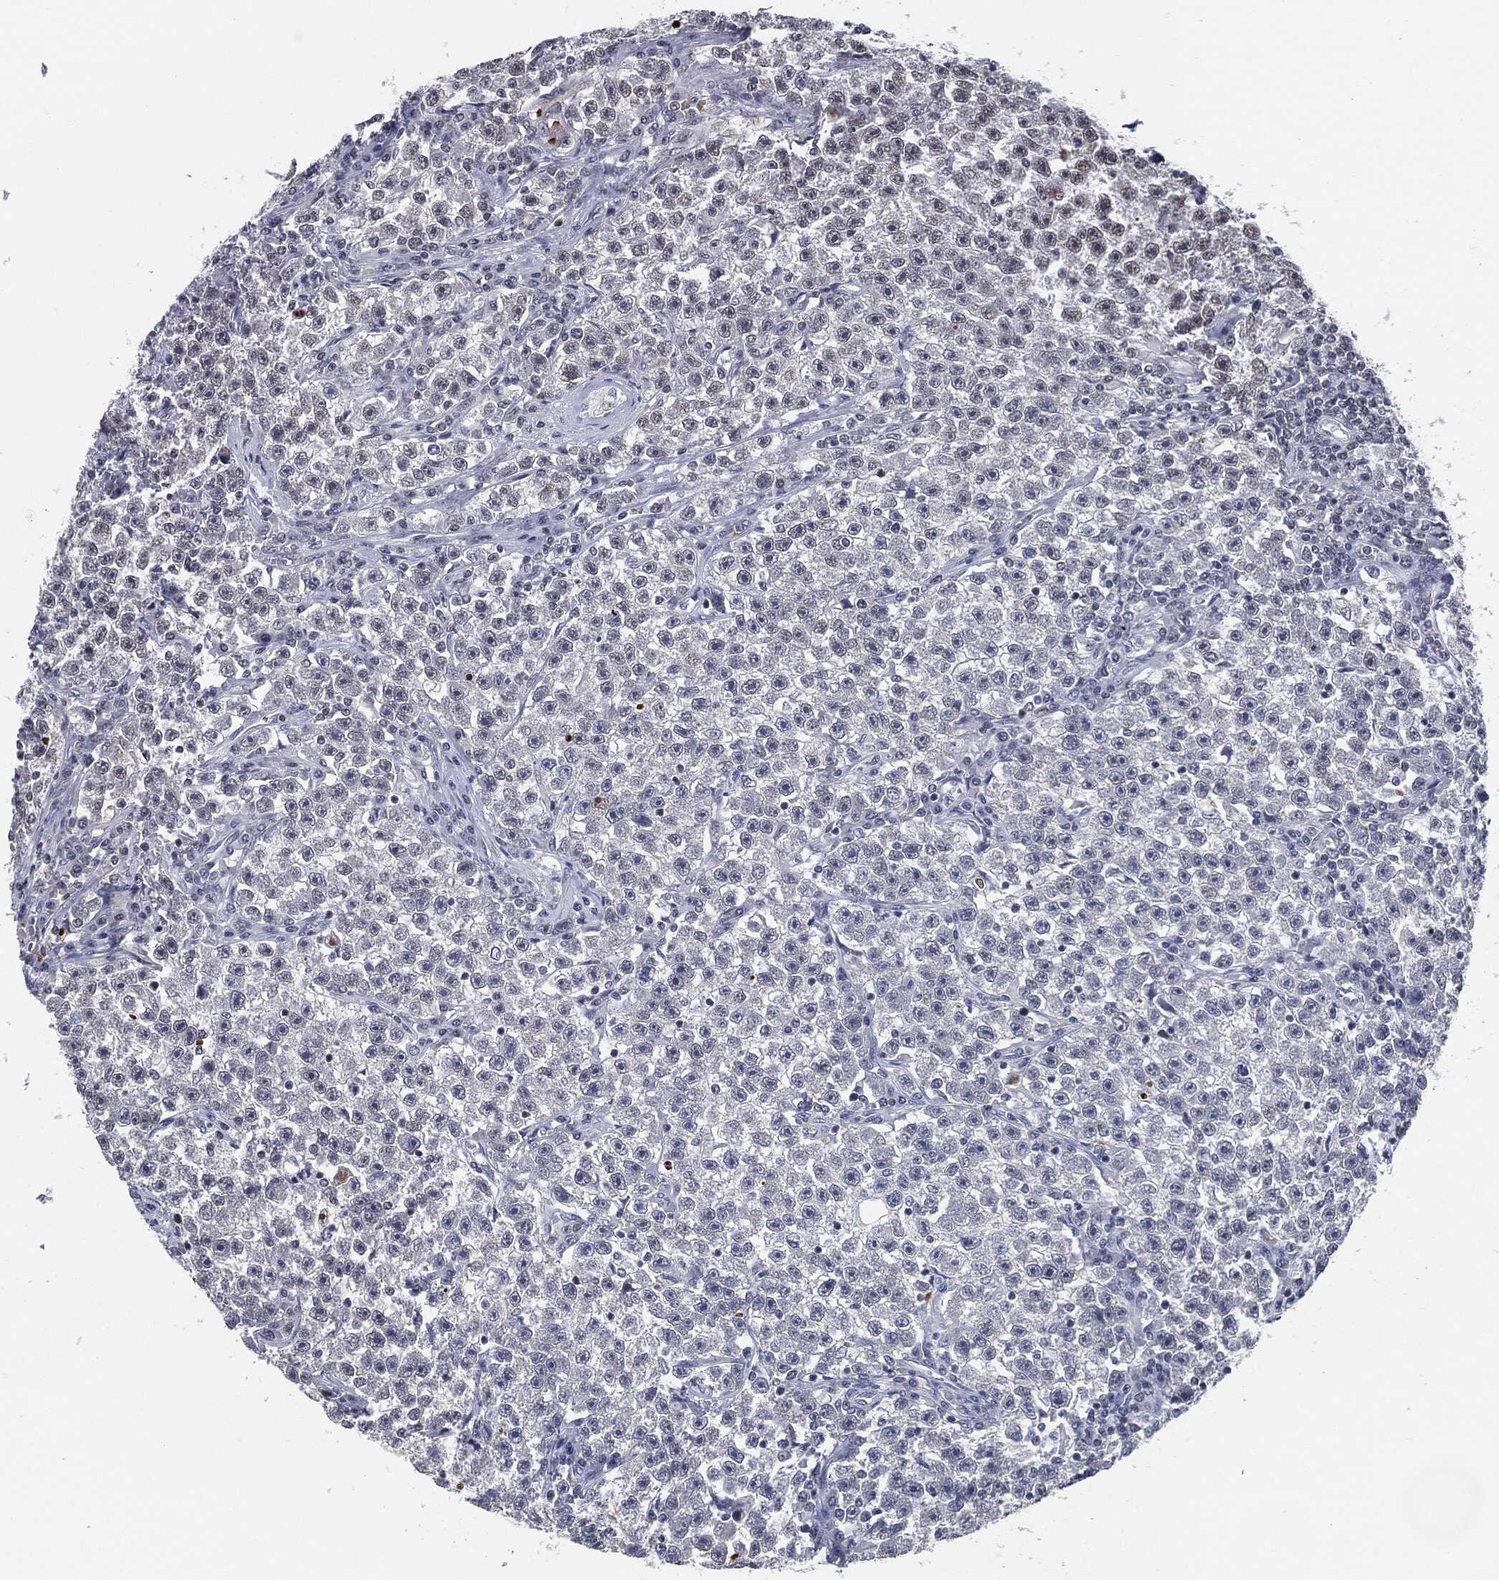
{"staining": {"intensity": "negative", "quantity": "none", "location": "none"}, "tissue": "testis cancer", "cell_type": "Tumor cells", "image_type": "cancer", "snomed": [{"axis": "morphology", "description": "Seminoma, NOS"}, {"axis": "topography", "description": "Testis"}], "caption": "A micrograph of human testis cancer is negative for staining in tumor cells.", "gene": "ANXA1", "patient": {"sex": "male", "age": 22}}